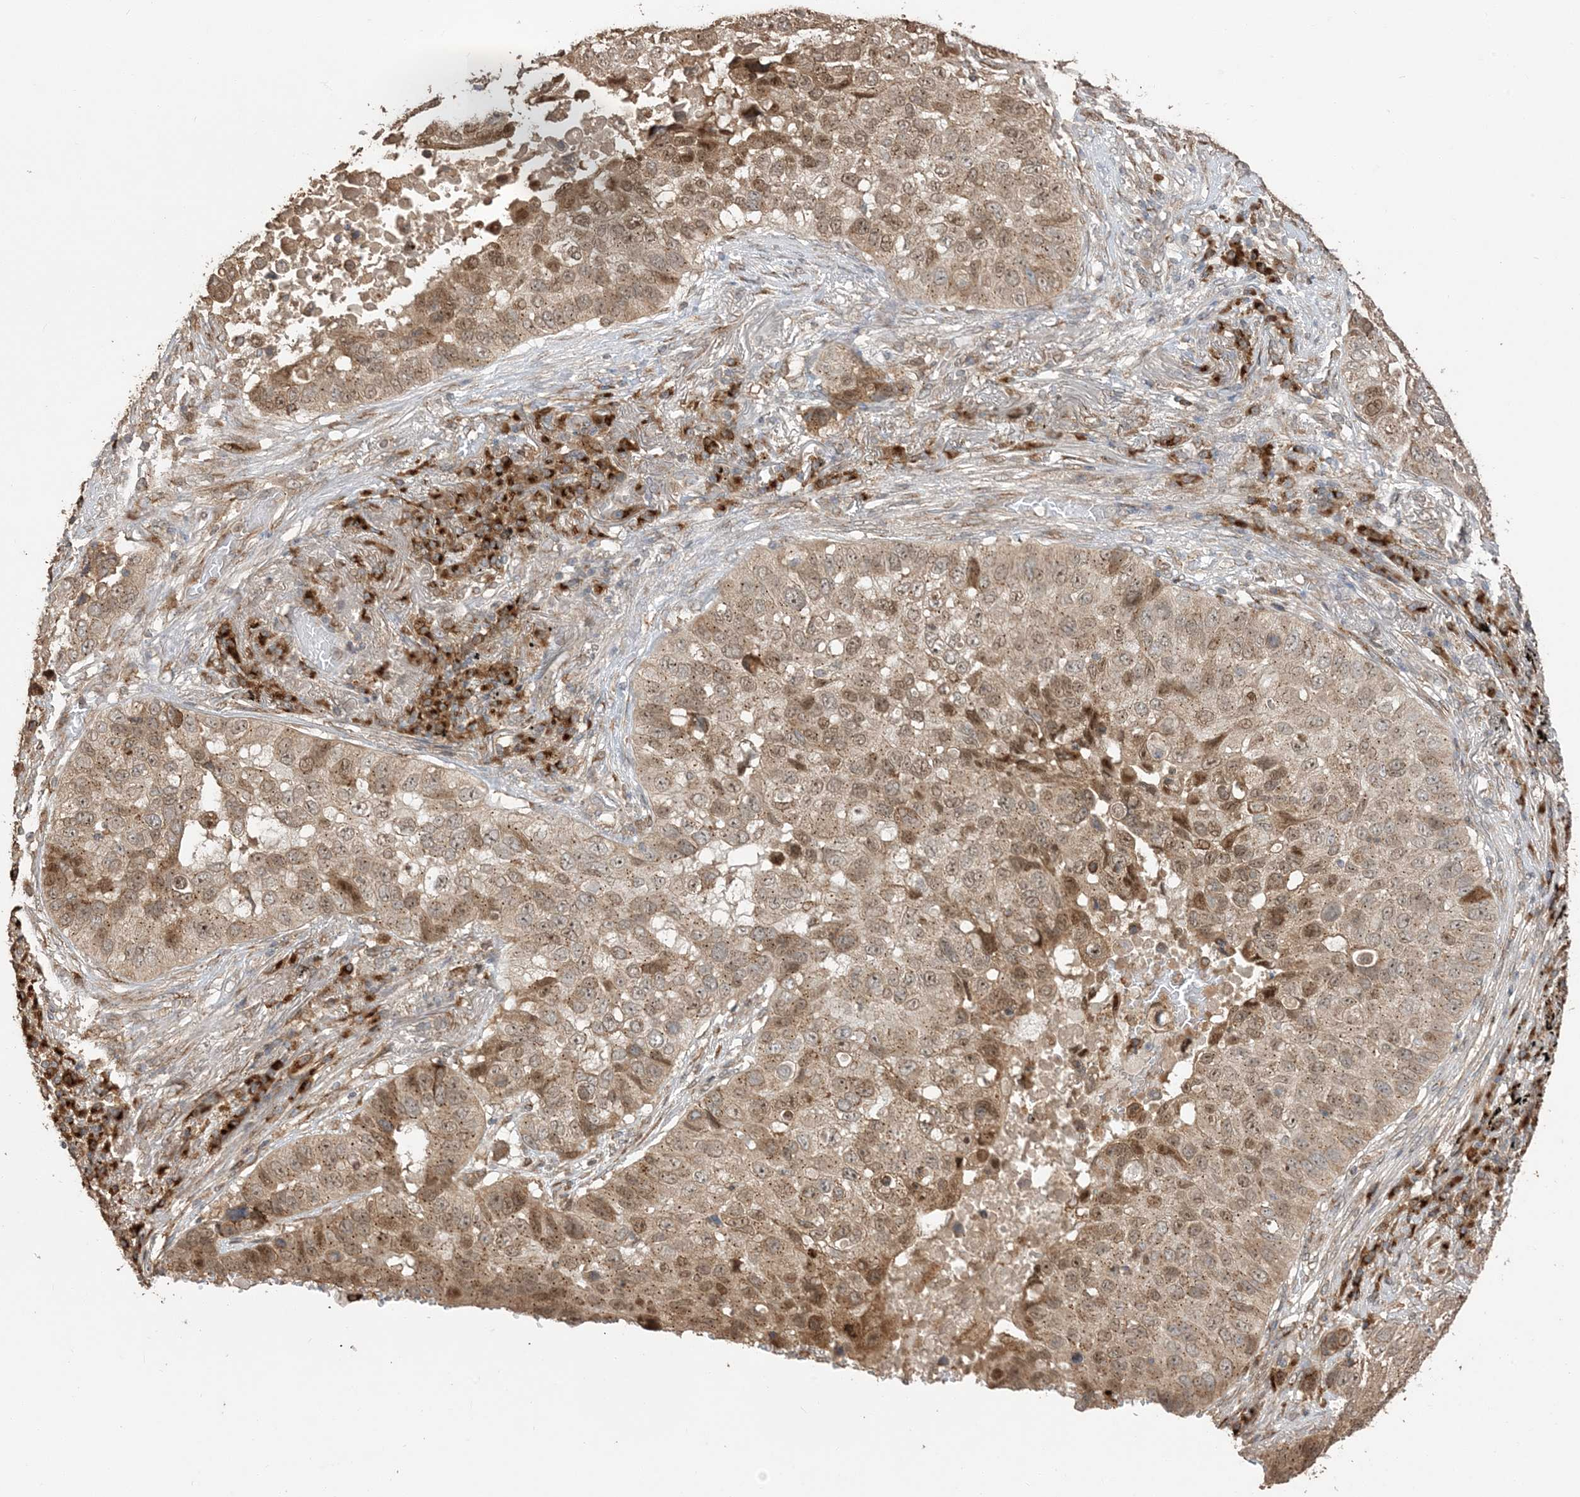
{"staining": {"intensity": "moderate", "quantity": "25%-75%", "location": "cytoplasmic/membranous,nuclear"}, "tissue": "lung cancer", "cell_type": "Tumor cells", "image_type": "cancer", "snomed": [{"axis": "morphology", "description": "Squamous cell carcinoma, NOS"}, {"axis": "topography", "description": "Lung"}], "caption": "Immunohistochemical staining of lung cancer (squamous cell carcinoma) exhibits moderate cytoplasmic/membranous and nuclear protein positivity in approximately 25%-75% of tumor cells.", "gene": "RER1", "patient": {"sex": "male", "age": 57}}